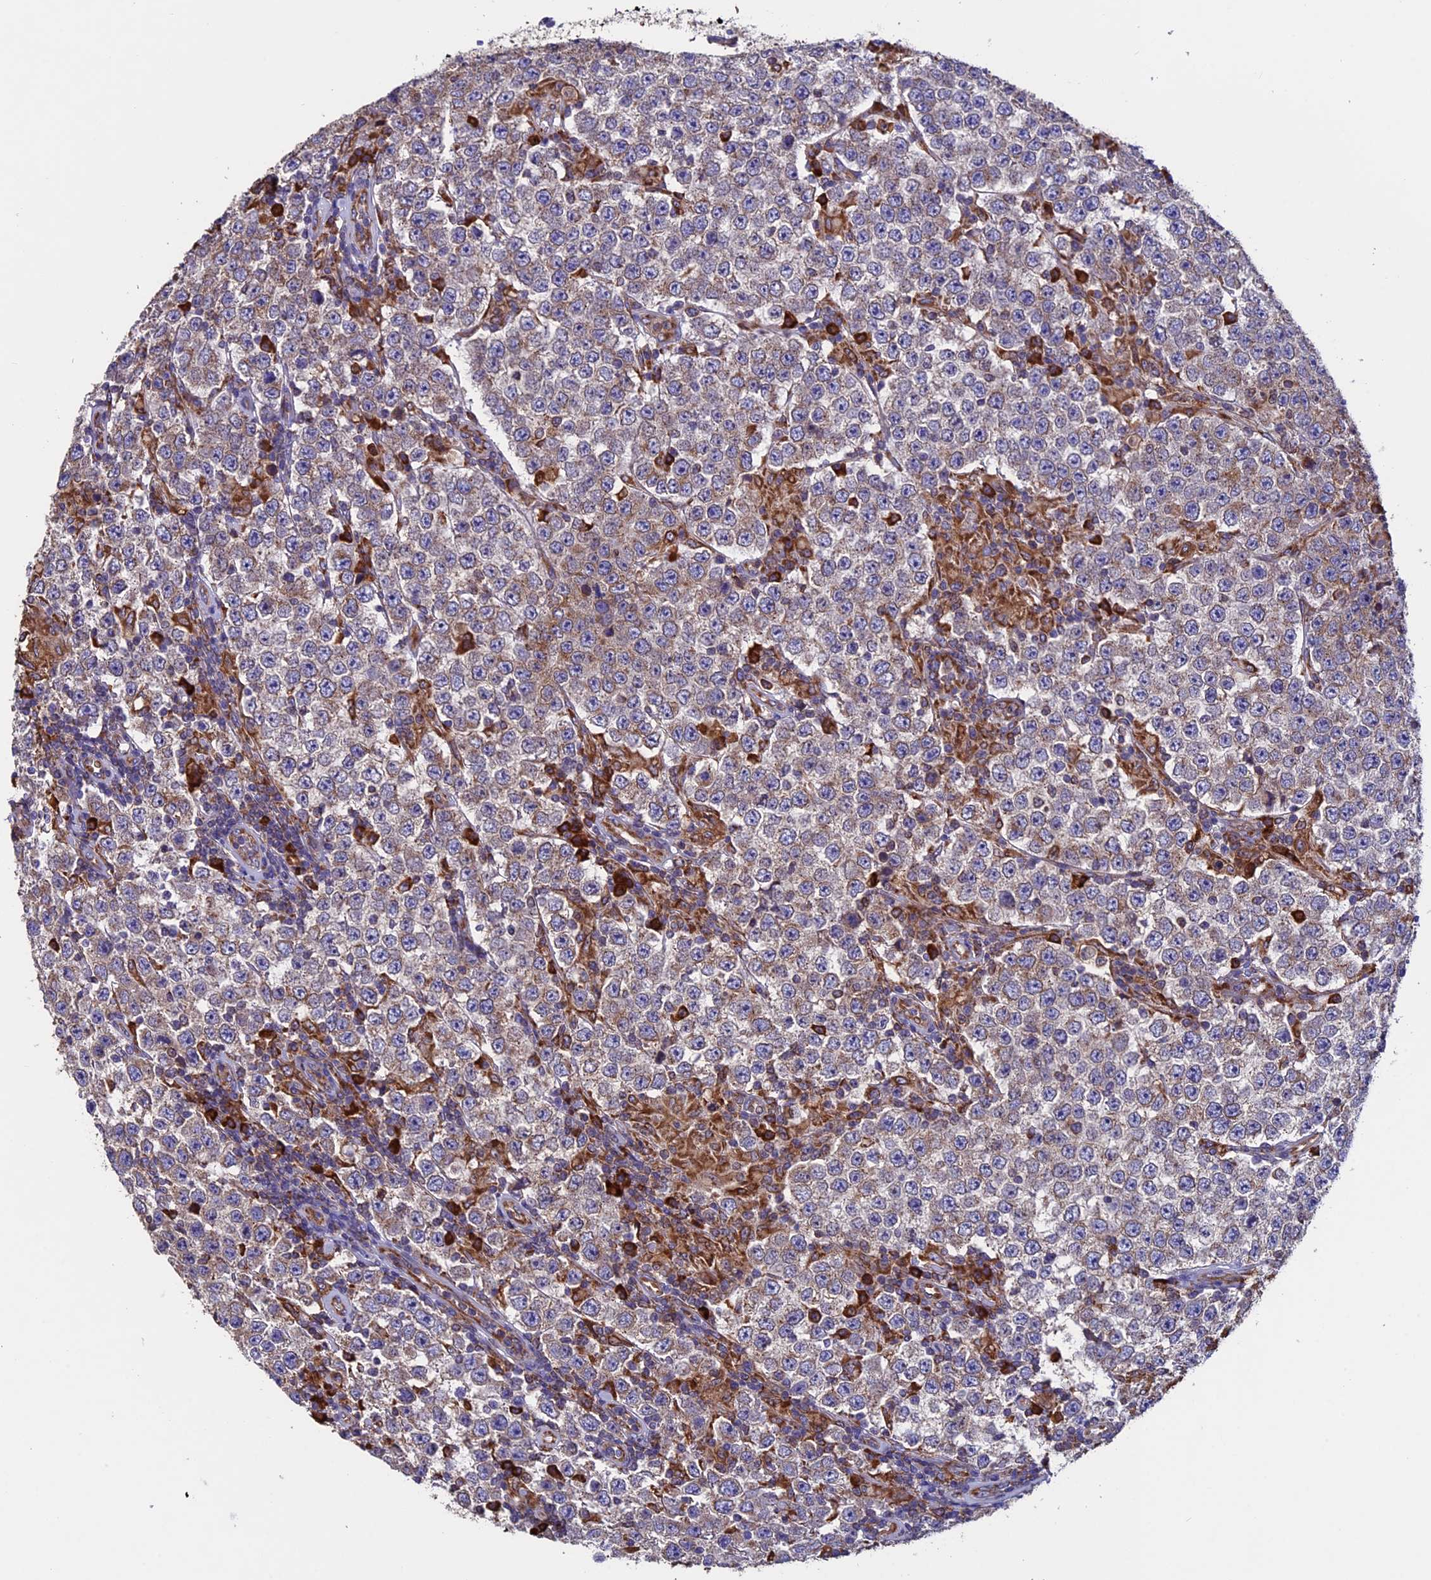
{"staining": {"intensity": "weak", "quantity": "25%-75%", "location": "cytoplasmic/membranous"}, "tissue": "testis cancer", "cell_type": "Tumor cells", "image_type": "cancer", "snomed": [{"axis": "morphology", "description": "Normal tissue, NOS"}, {"axis": "morphology", "description": "Urothelial carcinoma, High grade"}, {"axis": "morphology", "description": "Seminoma, NOS"}, {"axis": "morphology", "description": "Carcinoma, Embryonal, NOS"}, {"axis": "topography", "description": "Urinary bladder"}, {"axis": "topography", "description": "Testis"}], "caption": "The immunohistochemical stain shows weak cytoplasmic/membranous positivity in tumor cells of testis embryonal carcinoma tissue.", "gene": "BTBD3", "patient": {"sex": "male", "age": 41}}